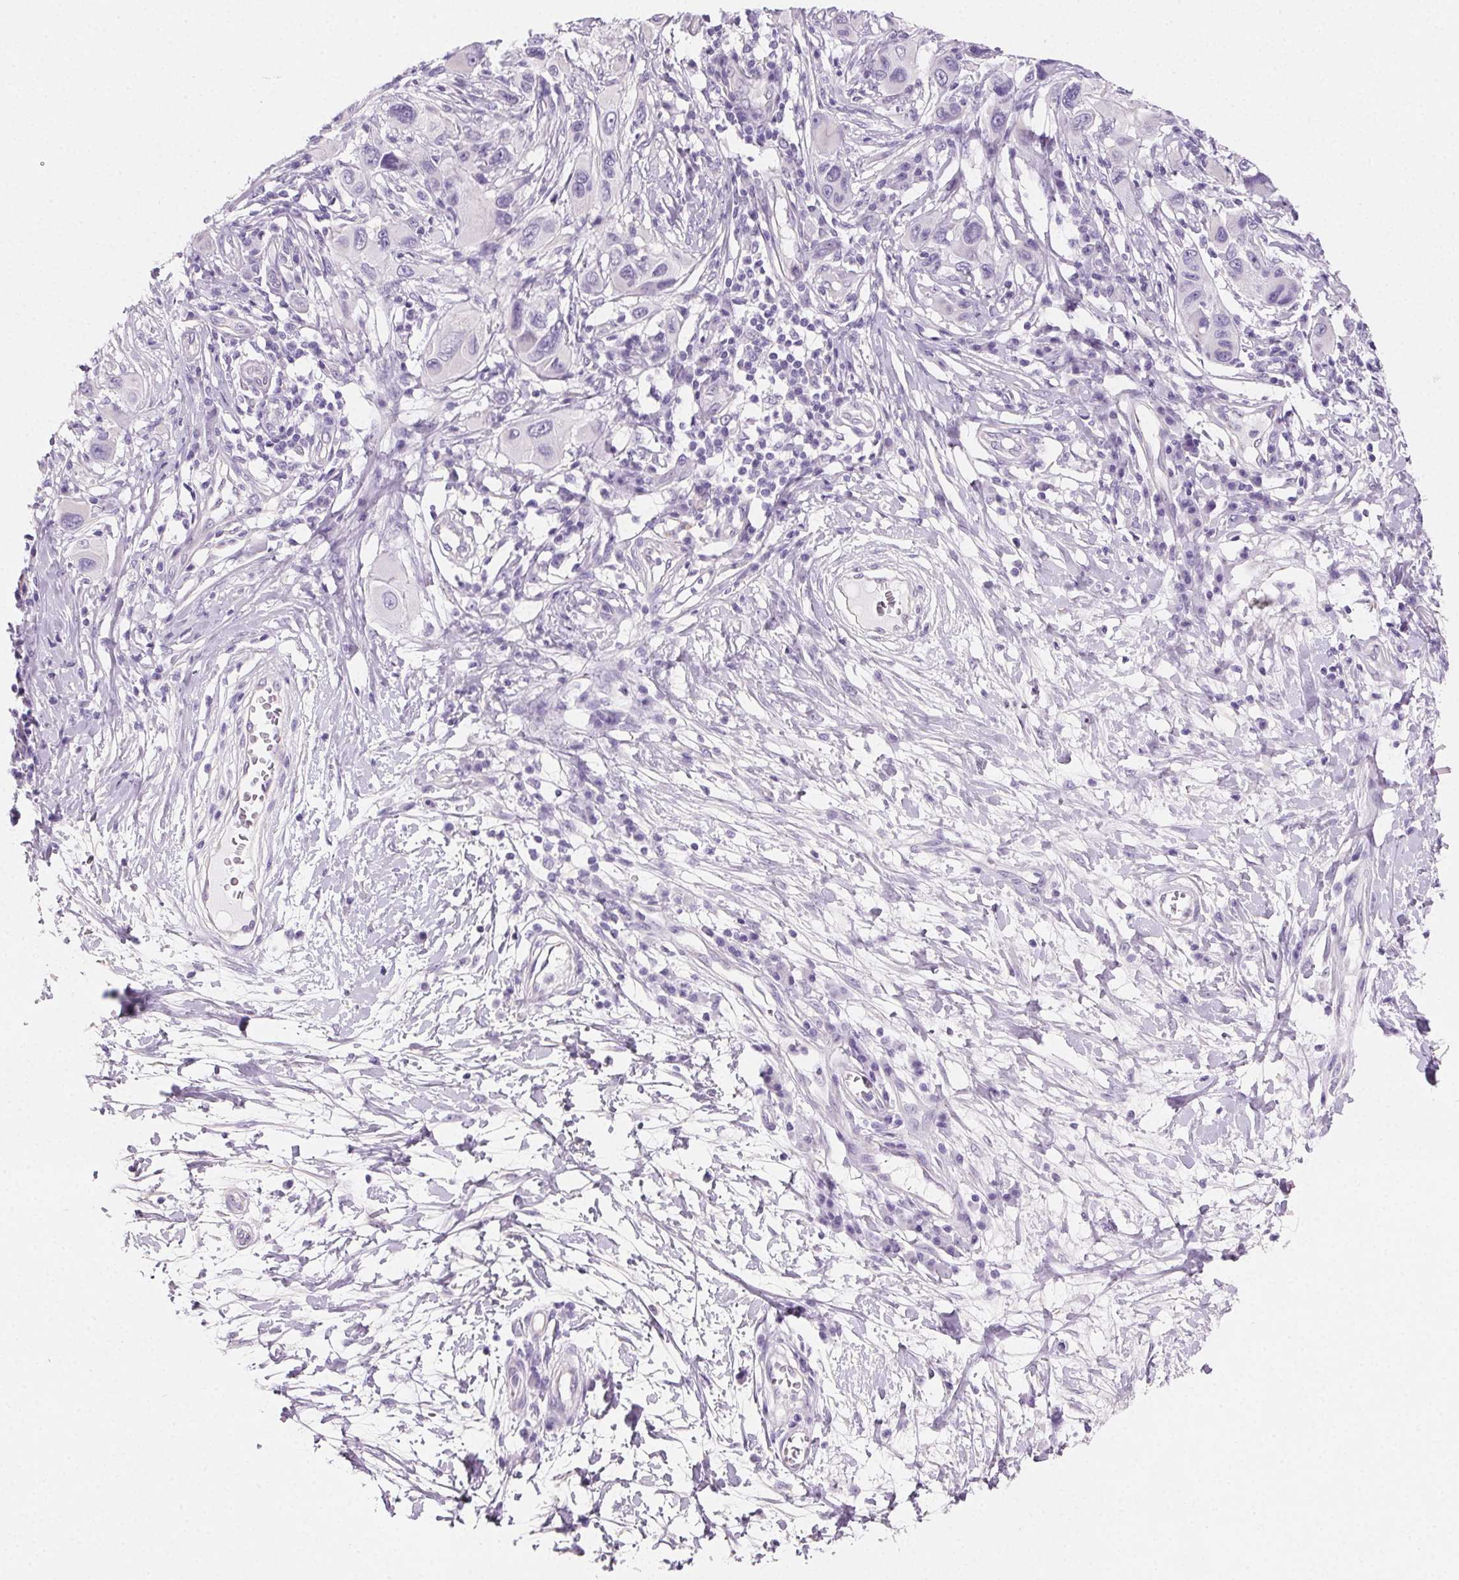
{"staining": {"intensity": "negative", "quantity": "none", "location": "none"}, "tissue": "melanoma", "cell_type": "Tumor cells", "image_type": "cancer", "snomed": [{"axis": "morphology", "description": "Malignant melanoma, NOS"}, {"axis": "topography", "description": "Skin"}], "caption": "Human malignant melanoma stained for a protein using immunohistochemistry reveals no staining in tumor cells.", "gene": "PRSS3", "patient": {"sex": "male", "age": 53}}